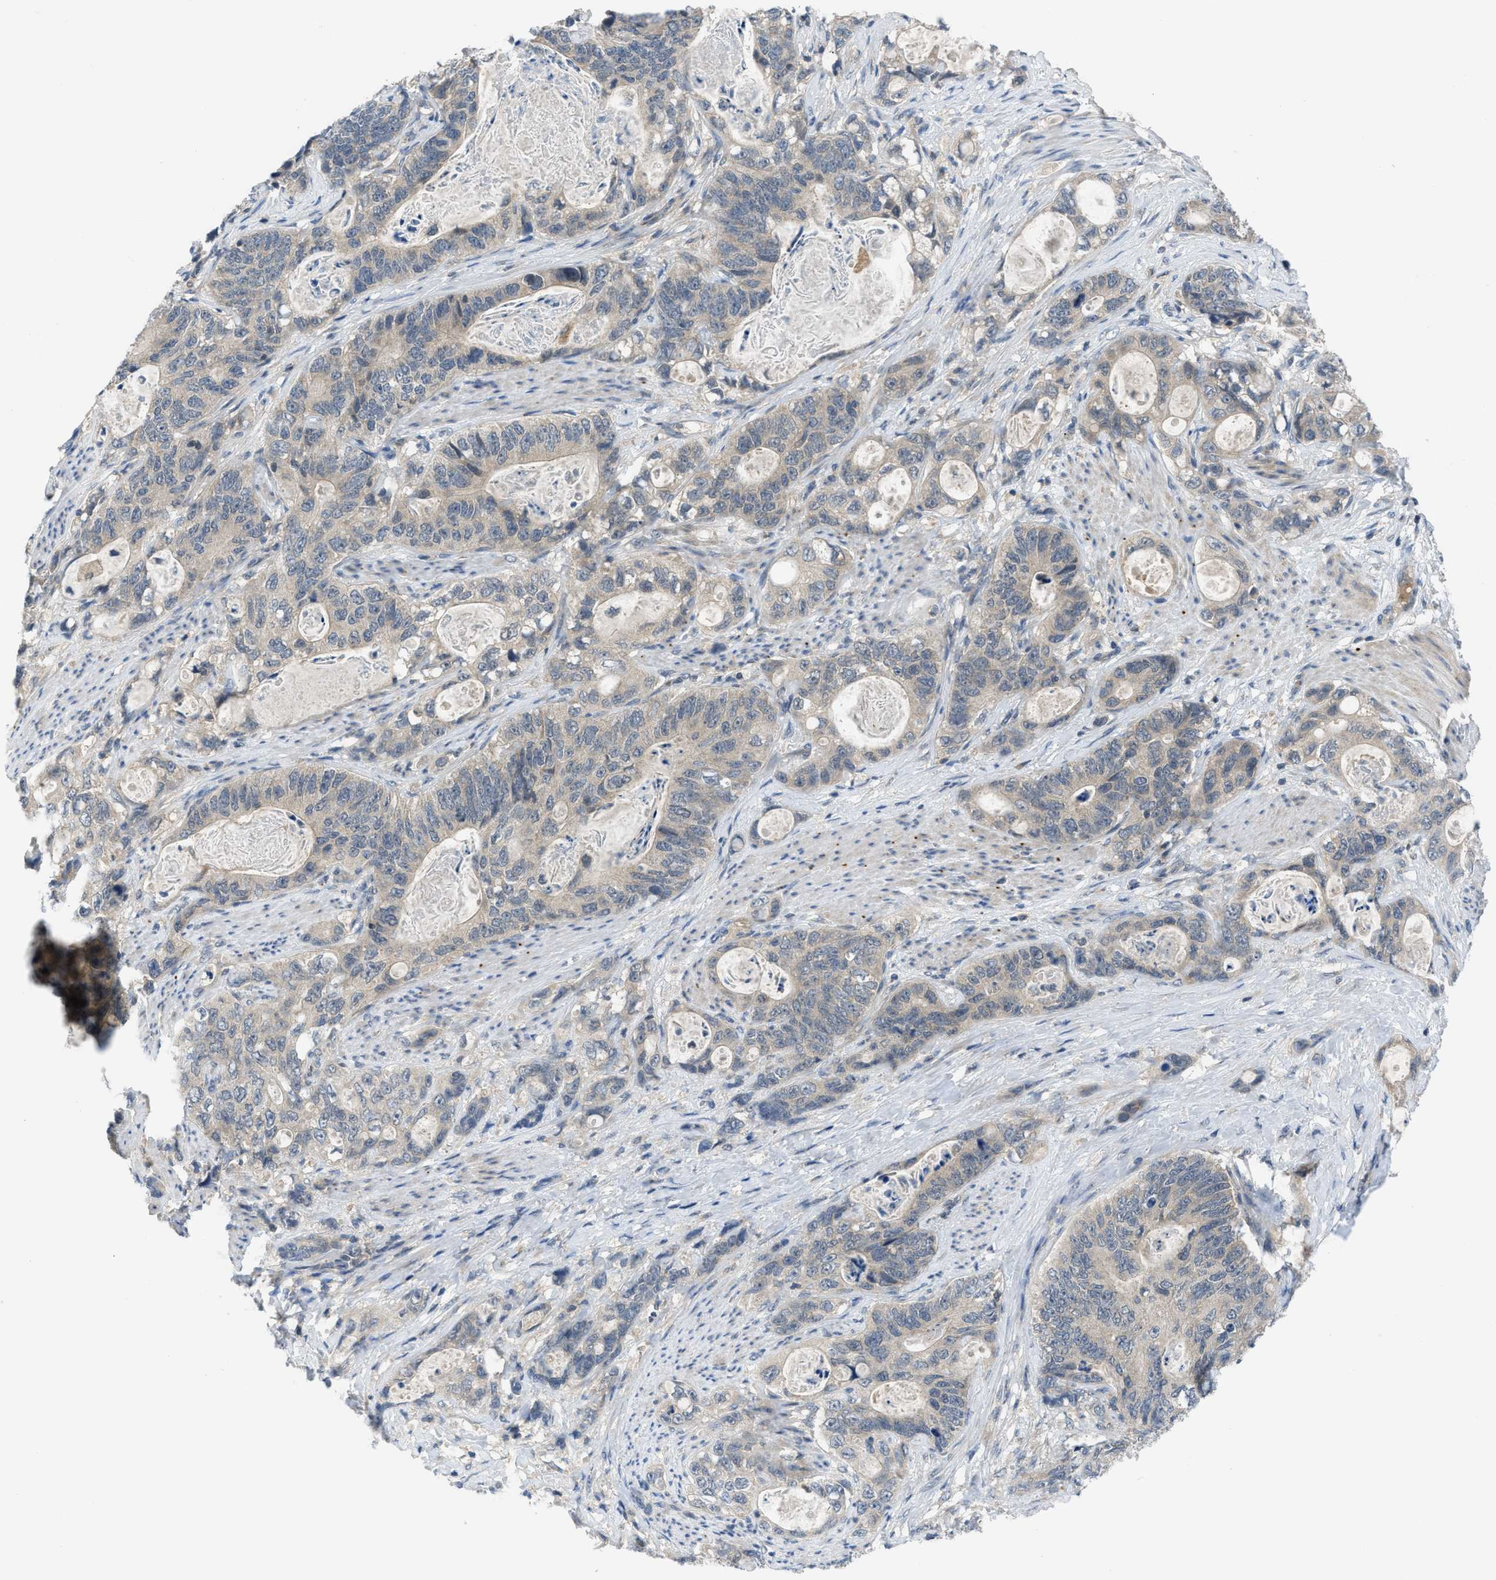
{"staining": {"intensity": "weak", "quantity": ">75%", "location": "cytoplasmic/membranous"}, "tissue": "stomach cancer", "cell_type": "Tumor cells", "image_type": "cancer", "snomed": [{"axis": "morphology", "description": "Normal tissue, NOS"}, {"axis": "morphology", "description": "Adenocarcinoma, NOS"}, {"axis": "topography", "description": "Stomach"}], "caption": "Immunohistochemical staining of human stomach cancer reveals low levels of weak cytoplasmic/membranous protein staining in approximately >75% of tumor cells.", "gene": "PDE7A", "patient": {"sex": "female", "age": 89}}